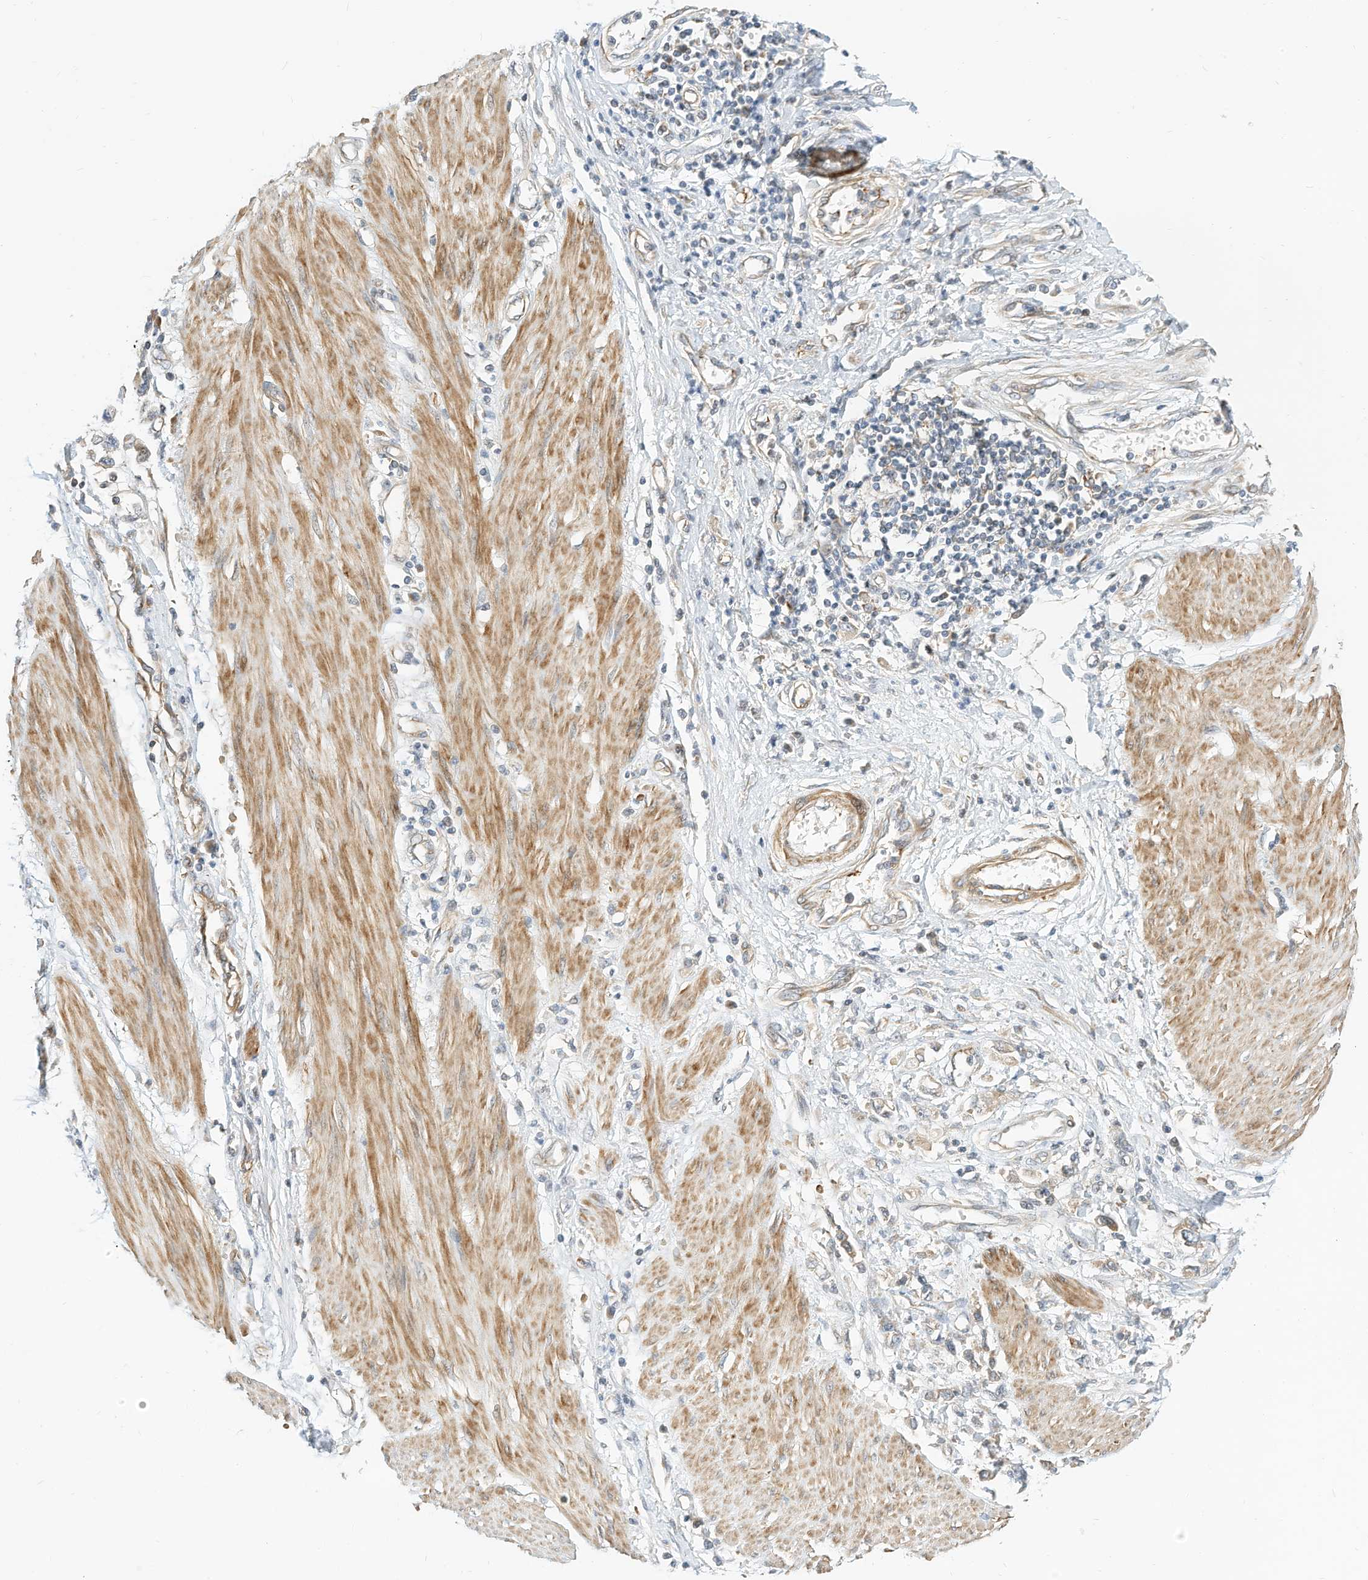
{"staining": {"intensity": "weak", "quantity": "<25%", "location": "cytoplasmic/membranous"}, "tissue": "stomach cancer", "cell_type": "Tumor cells", "image_type": "cancer", "snomed": [{"axis": "morphology", "description": "Adenocarcinoma, NOS"}, {"axis": "topography", "description": "Stomach"}], "caption": "Micrograph shows no protein staining in tumor cells of stomach cancer (adenocarcinoma) tissue.", "gene": "OFD1", "patient": {"sex": "female", "age": 76}}